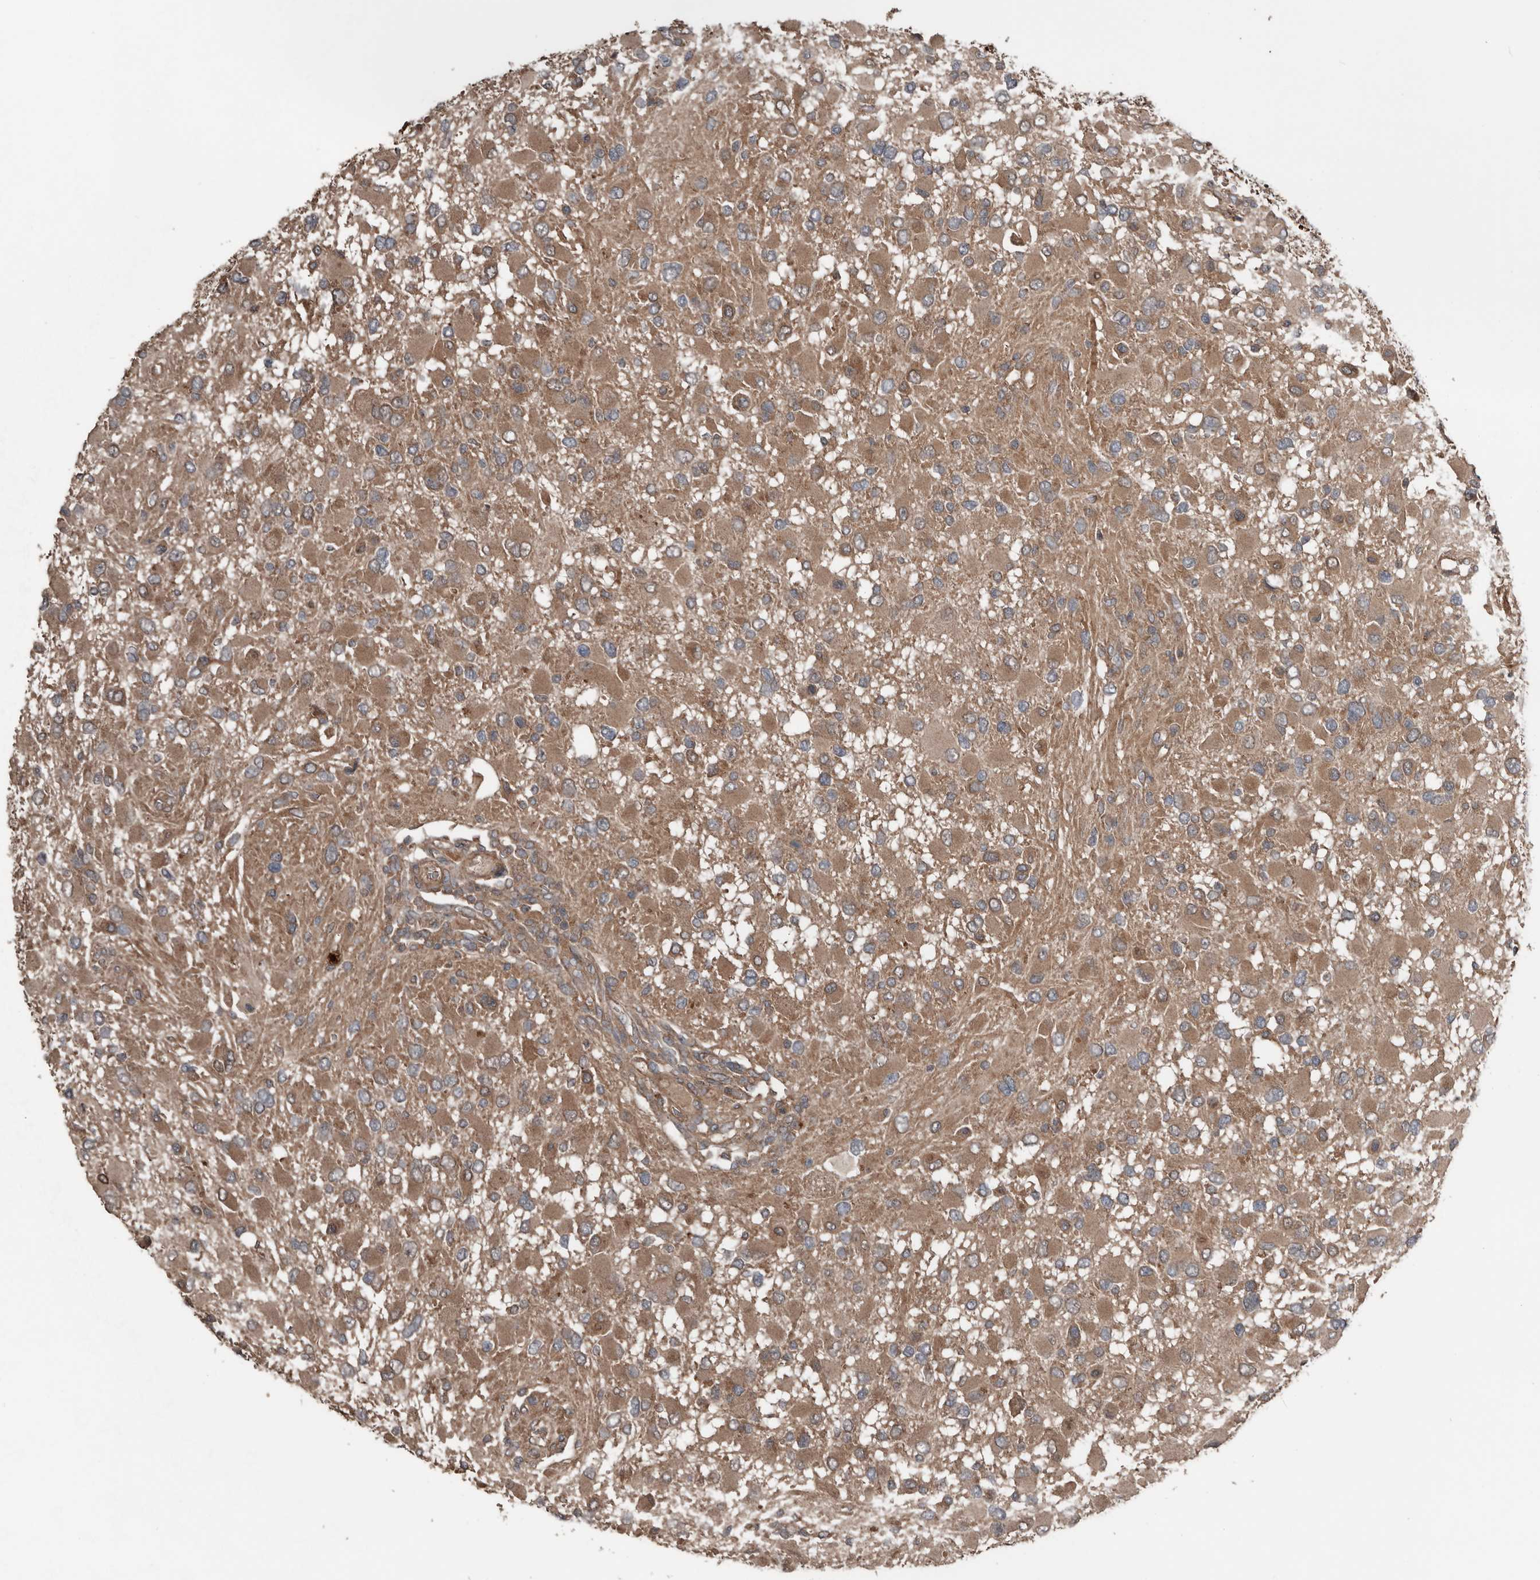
{"staining": {"intensity": "moderate", "quantity": ">75%", "location": "cytoplasmic/membranous"}, "tissue": "glioma", "cell_type": "Tumor cells", "image_type": "cancer", "snomed": [{"axis": "morphology", "description": "Glioma, malignant, High grade"}, {"axis": "topography", "description": "Brain"}], "caption": "Human glioma stained for a protein (brown) demonstrates moderate cytoplasmic/membranous positive staining in about >75% of tumor cells.", "gene": "DNAJB4", "patient": {"sex": "male", "age": 53}}